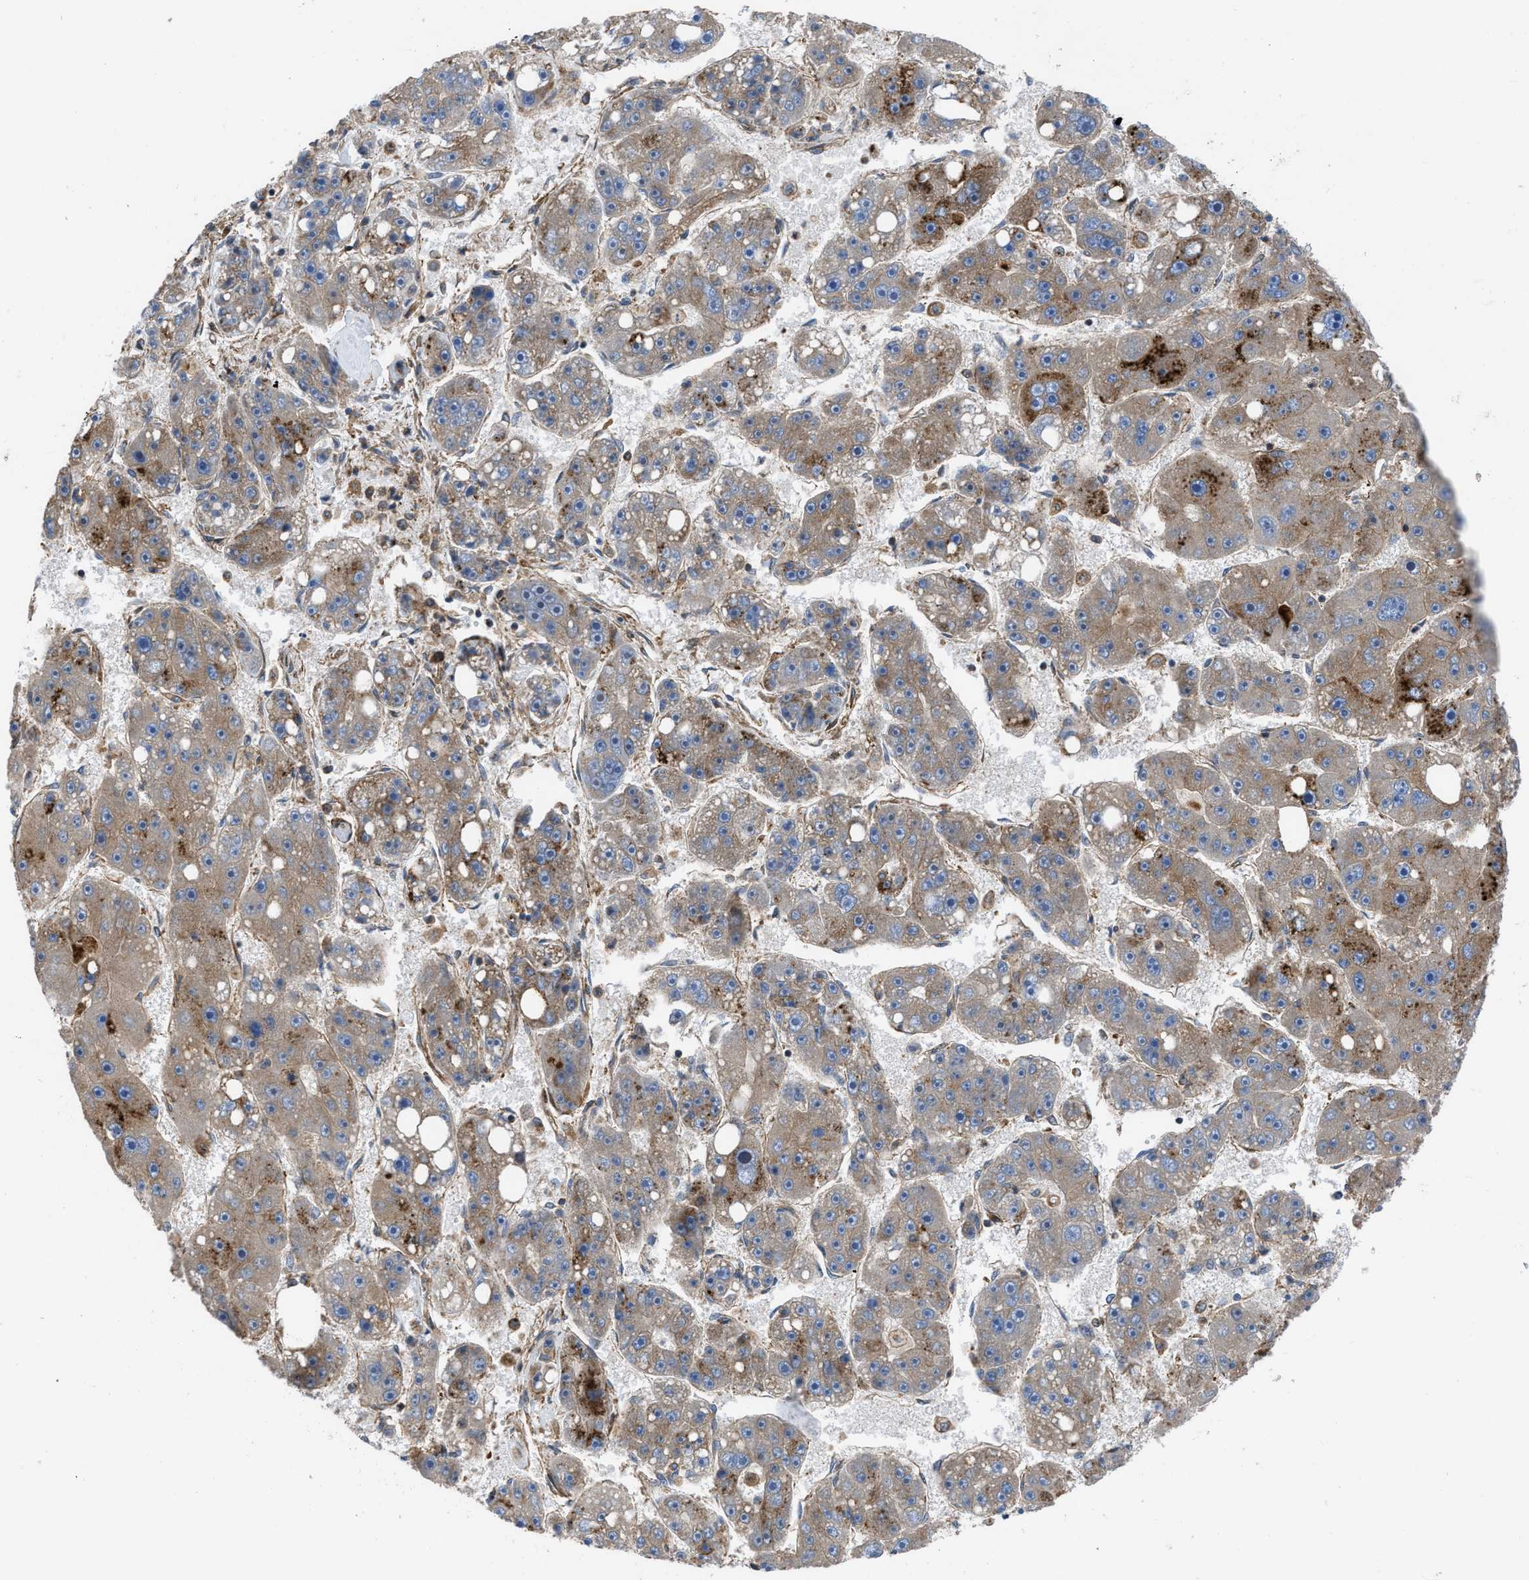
{"staining": {"intensity": "strong", "quantity": "<25%", "location": "cytoplasmic/membranous"}, "tissue": "liver cancer", "cell_type": "Tumor cells", "image_type": "cancer", "snomed": [{"axis": "morphology", "description": "Carcinoma, Hepatocellular, NOS"}, {"axis": "topography", "description": "Liver"}], "caption": "Strong cytoplasmic/membranous staining is seen in about <25% of tumor cells in hepatocellular carcinoma (liver). Immunohistochemistry (ihc) stains the protein in brown and the nuclei are stained blue.", "gene": "PTPRE", "patient": {"sex": "female", "age": 61}}